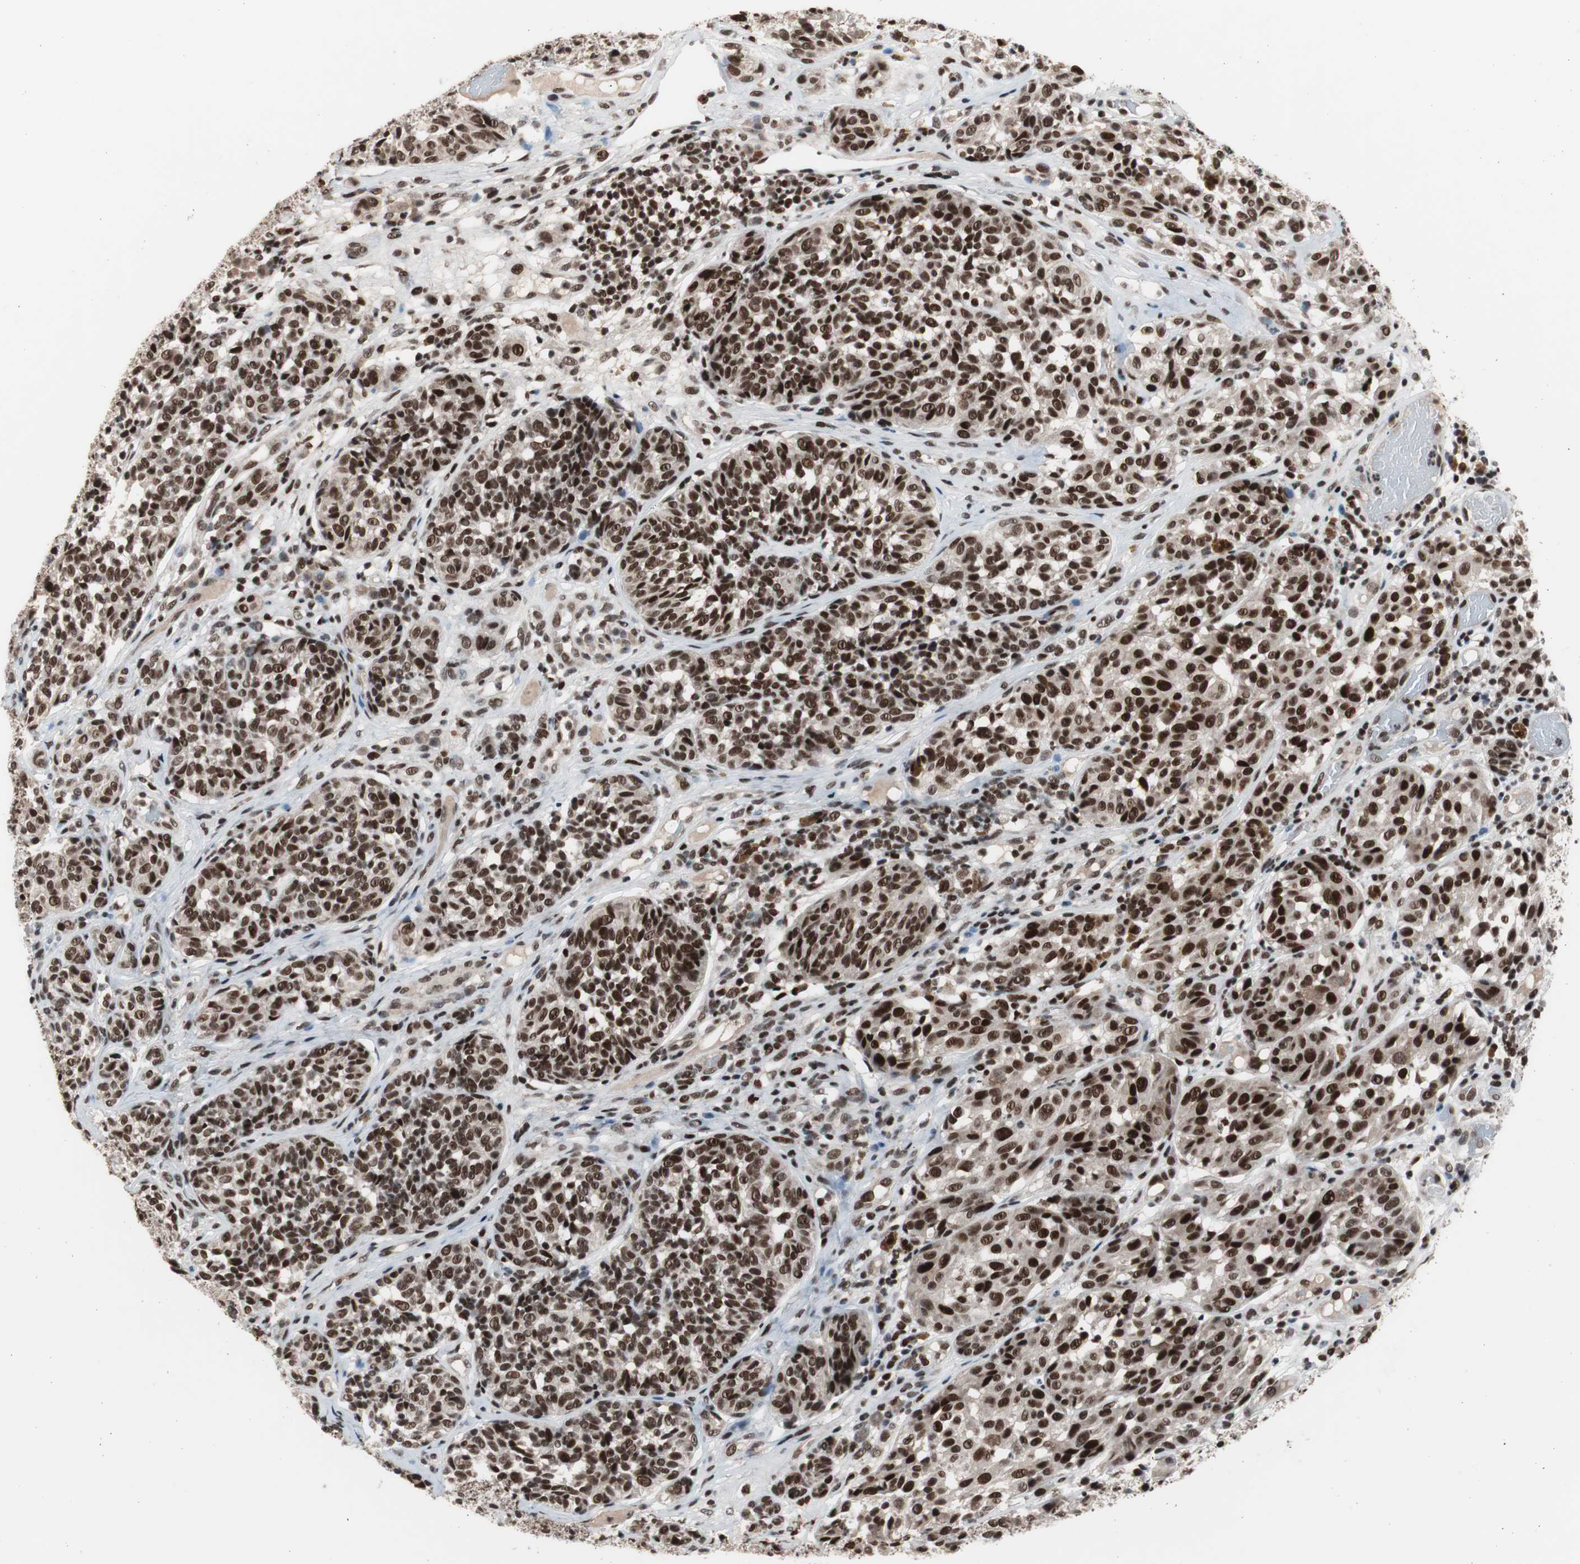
{"staining": {"intensity": "strong", "quantity": ">75%", "location": "nuclear"}, "tissue": "melanoma", "cell_type": "Tumor cells", "image_type": "cancer", "snomed": [{"axis": "morphology", "description": "Malignant melanoma, NOS"}, {"axis": "topography", "description": "Skin"}], "caption": "Approximately >75% of tumor cells in human malignant melanoma demonstrate strong nuclear protein positivity as visualized by brown immunohistochemical staining.", "gene": "RPA1", "patient": {"sex": "female", "age": 46}}